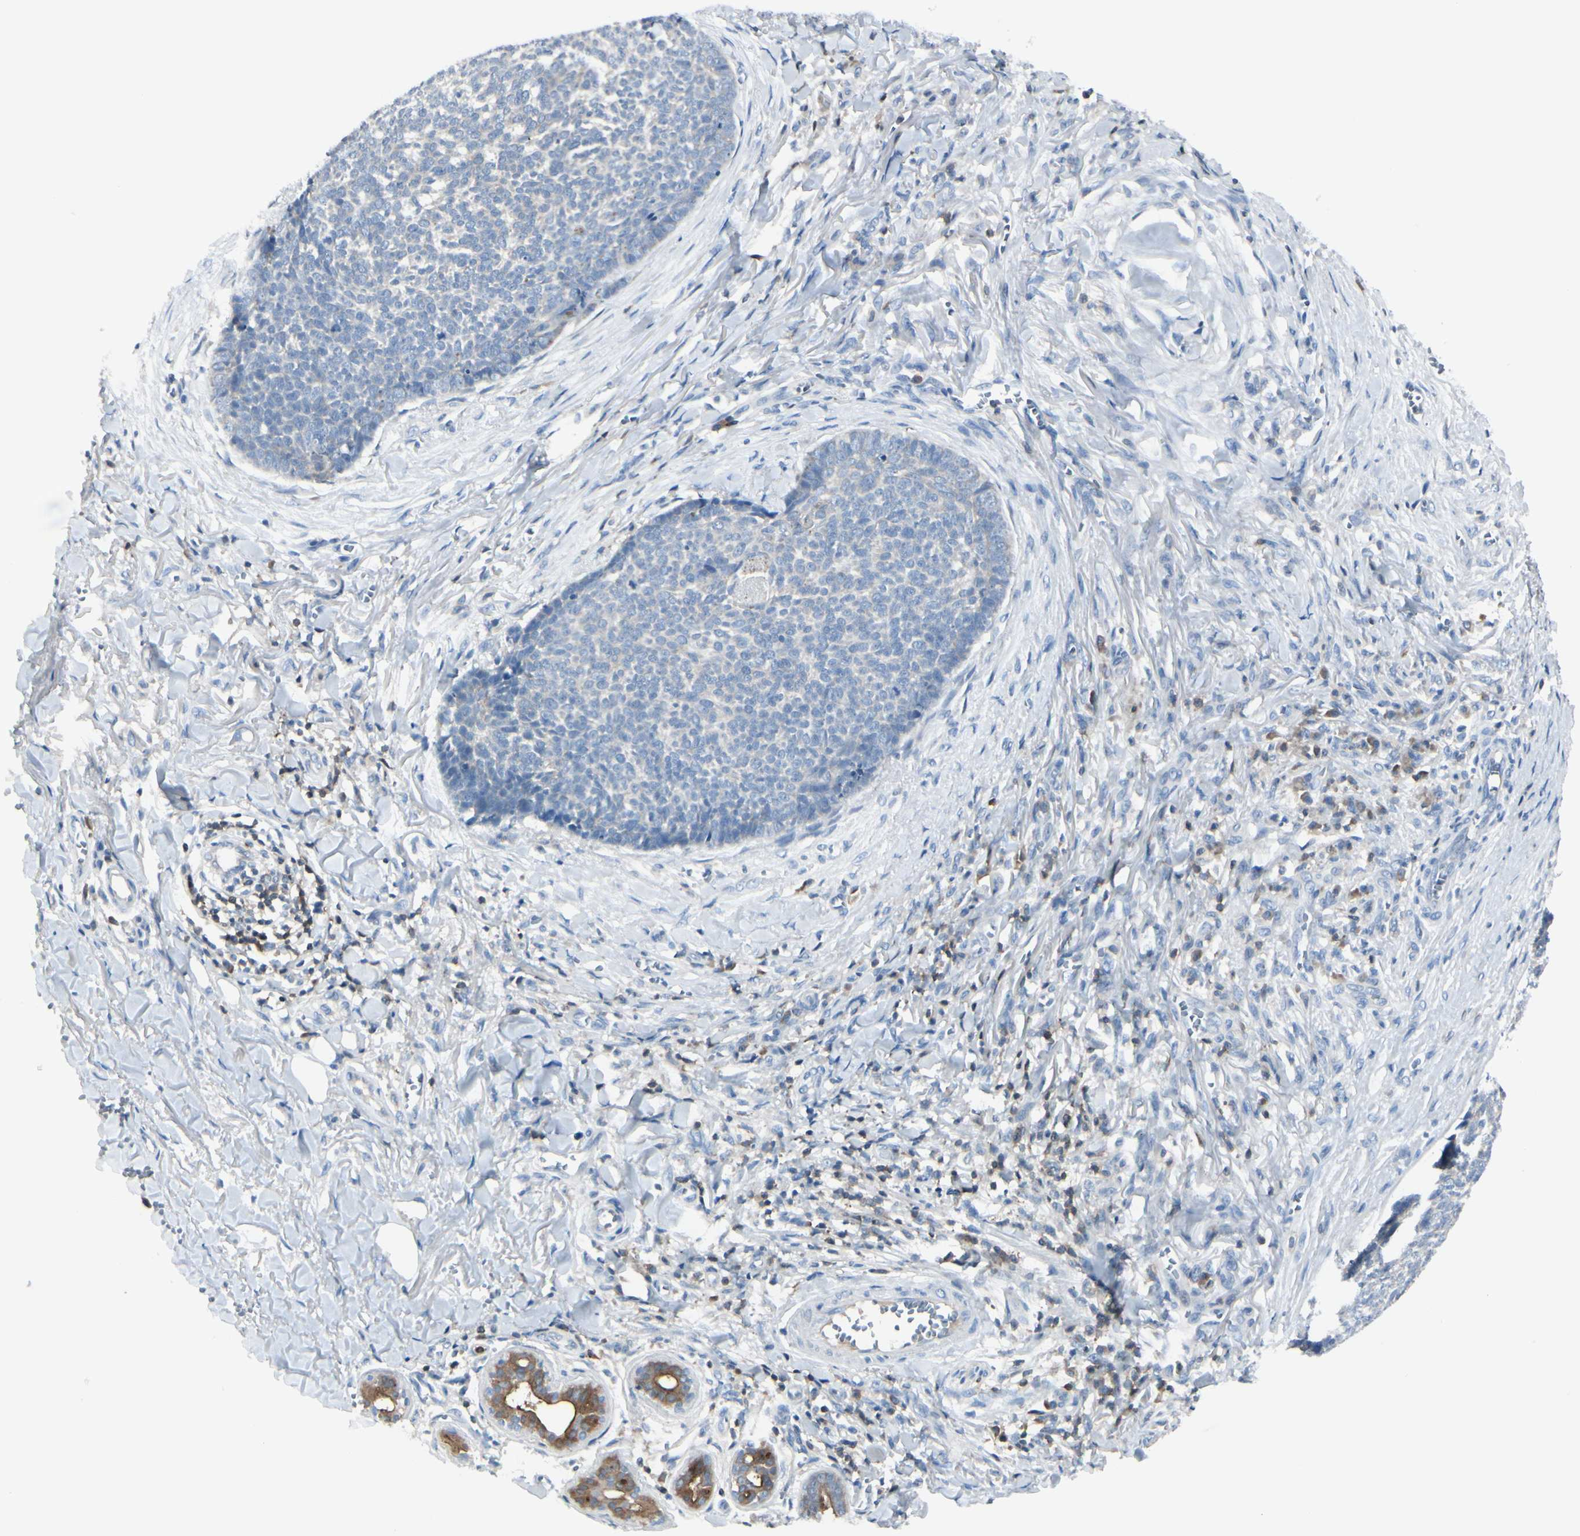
{"staining": {"intensity": "negative", "quantity": "none", "location": "none"}, "tissue": "skin cancer", "cell_type": "Tumor cells", "image_type": "cancer", "snomed": [{"axis": "morphology", "description": "Basal cell carcinoma"}, {"axis": "topography", "description": "Skin"}], "caption": "DAB immunohistochemical staining of human skin basal cell carcinoma shows no significant positivity in tumor cells.", "gene": "SLC9A3R1", "patient": {"sex": "male", "age": 84}}